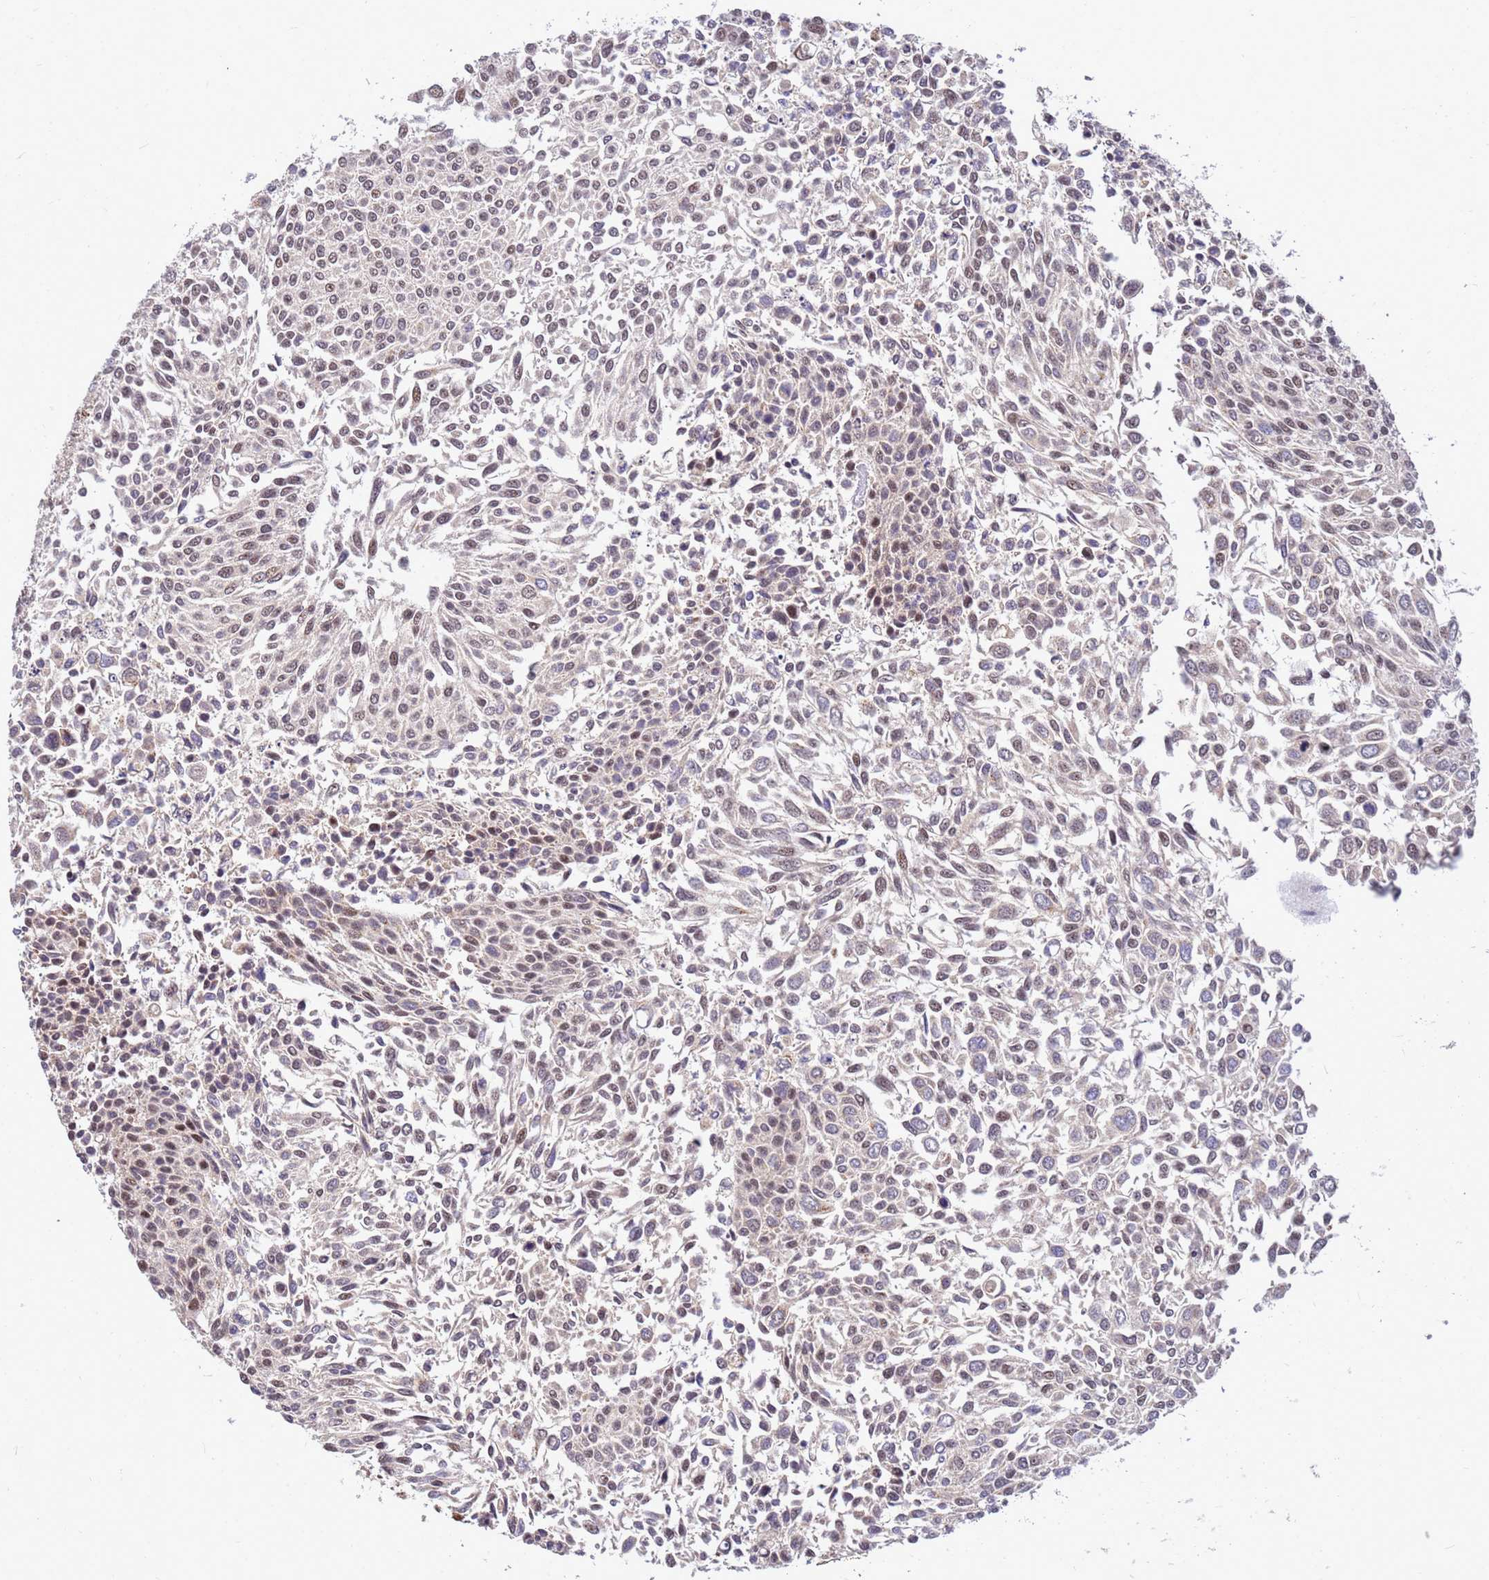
{"staining": {"intensity": "weak", "quantity": "25%-75%", "location": "nuclear"}, "tissue": "urothelial cancer", "cell_type": "Tumor cells", "image_type": "cancer", "snomed": [{"axis": "morphology", "description": "Urothelial carcinoma, NOS"}, {"axis": "topography", "description": "Urinary bladder"}], "caption": "Brown immunohistochemical staining in human urothelial cancer exhibits weak nuclear expression in about 25%-75% of tumor cells.", "gene": "NCBP2", "patient": {"sex": "male", "age": 55}}